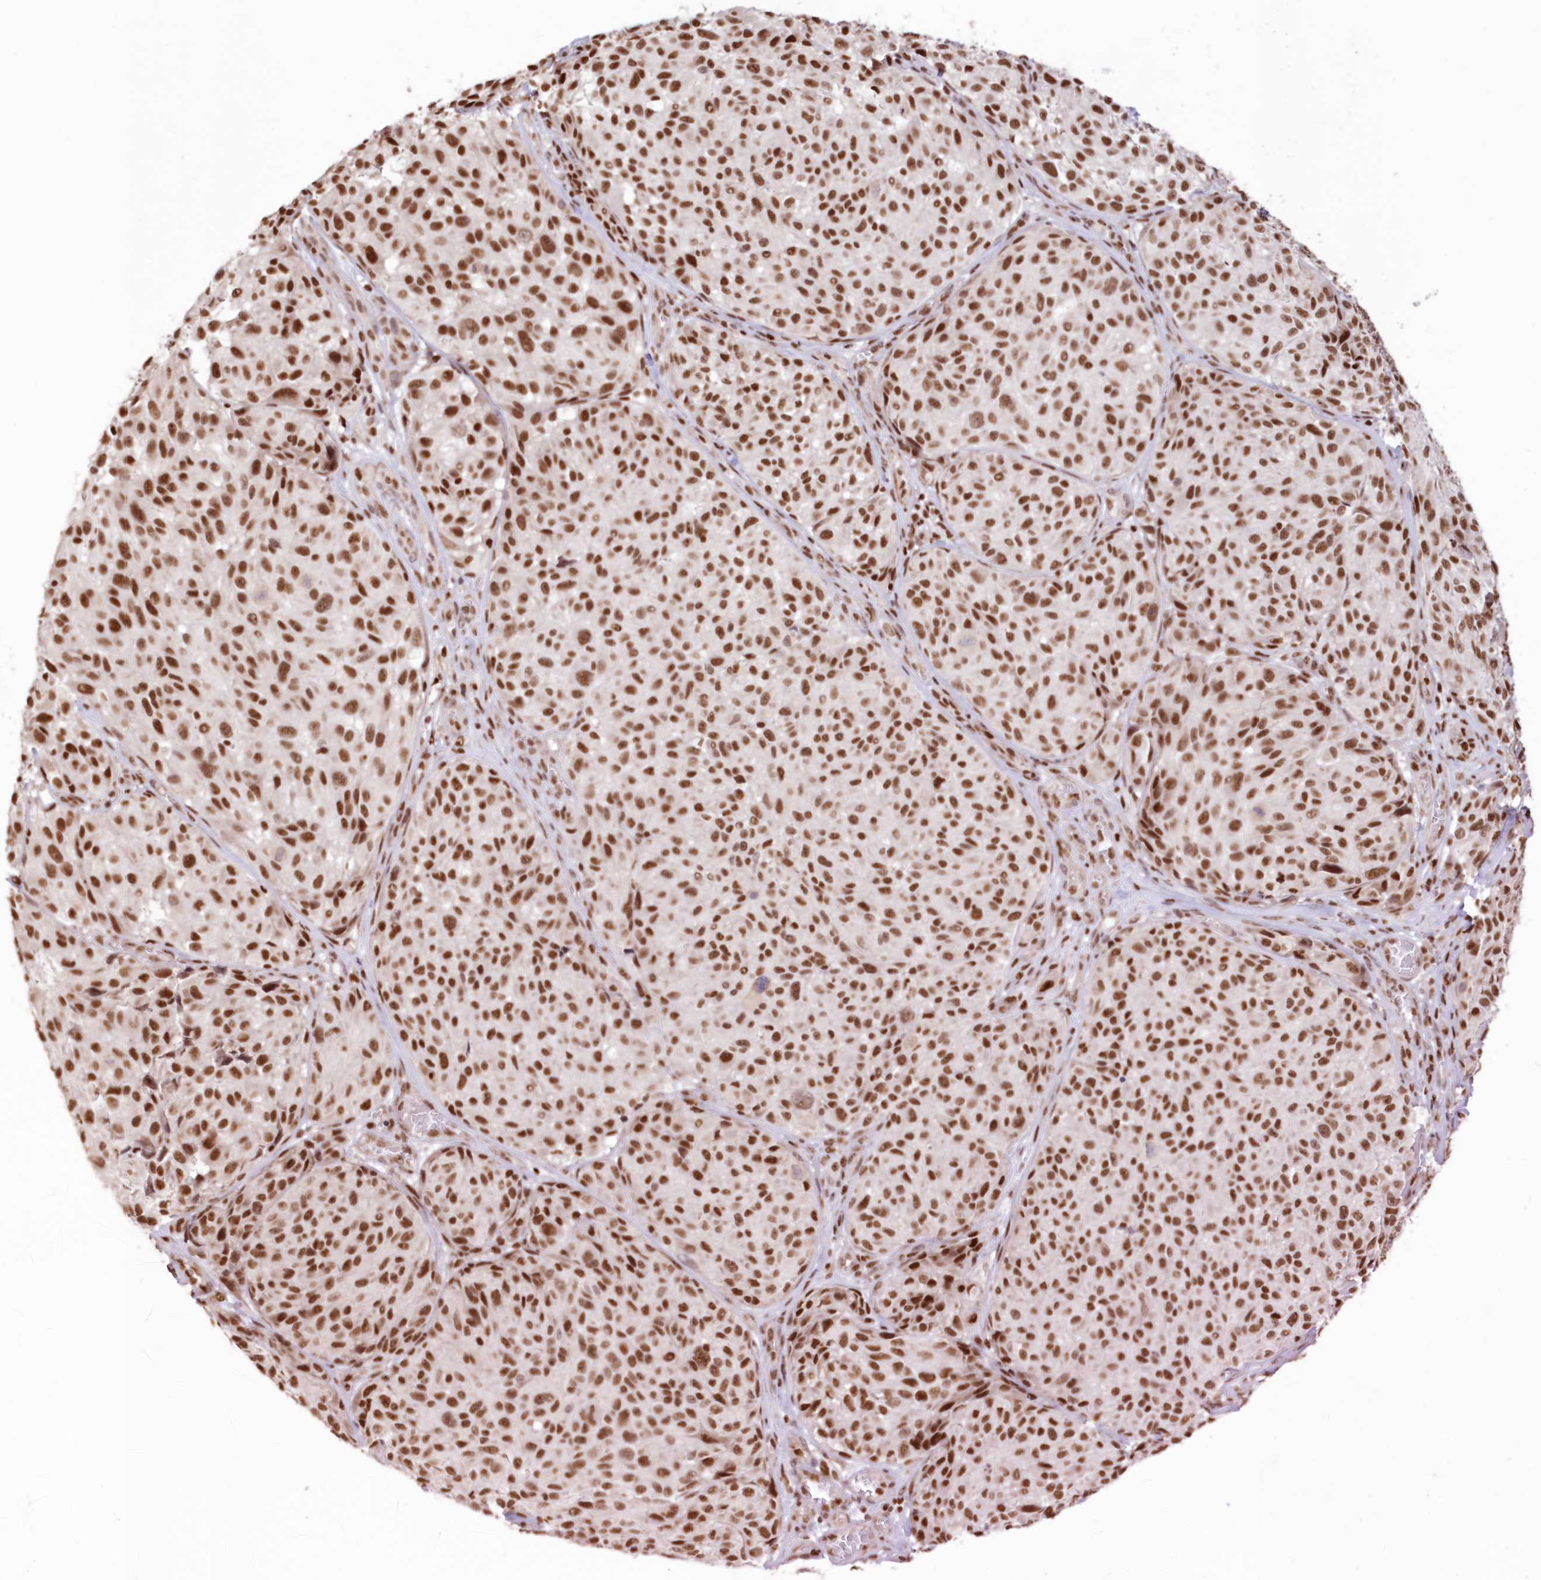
{"staining": {"intensity": "strong", "quantity": ">75%", "location": "nuclear"}, "tissue": "melanoma", "cell_type": "Tumor cells", "image_type": "cancer", "snomed": [{"axis": "morphology", "description": "Malignant melanoma, NOS"}, {"axis": "topography", "description": "Skin"}], "caption": "This histopathology image shows immunohistochemistry staining of melanoma, with high strong nuclear expression in about >75% of tumor cells.", "gene": "POLR2B", "patient": {"sex": "male", "age": 83}}